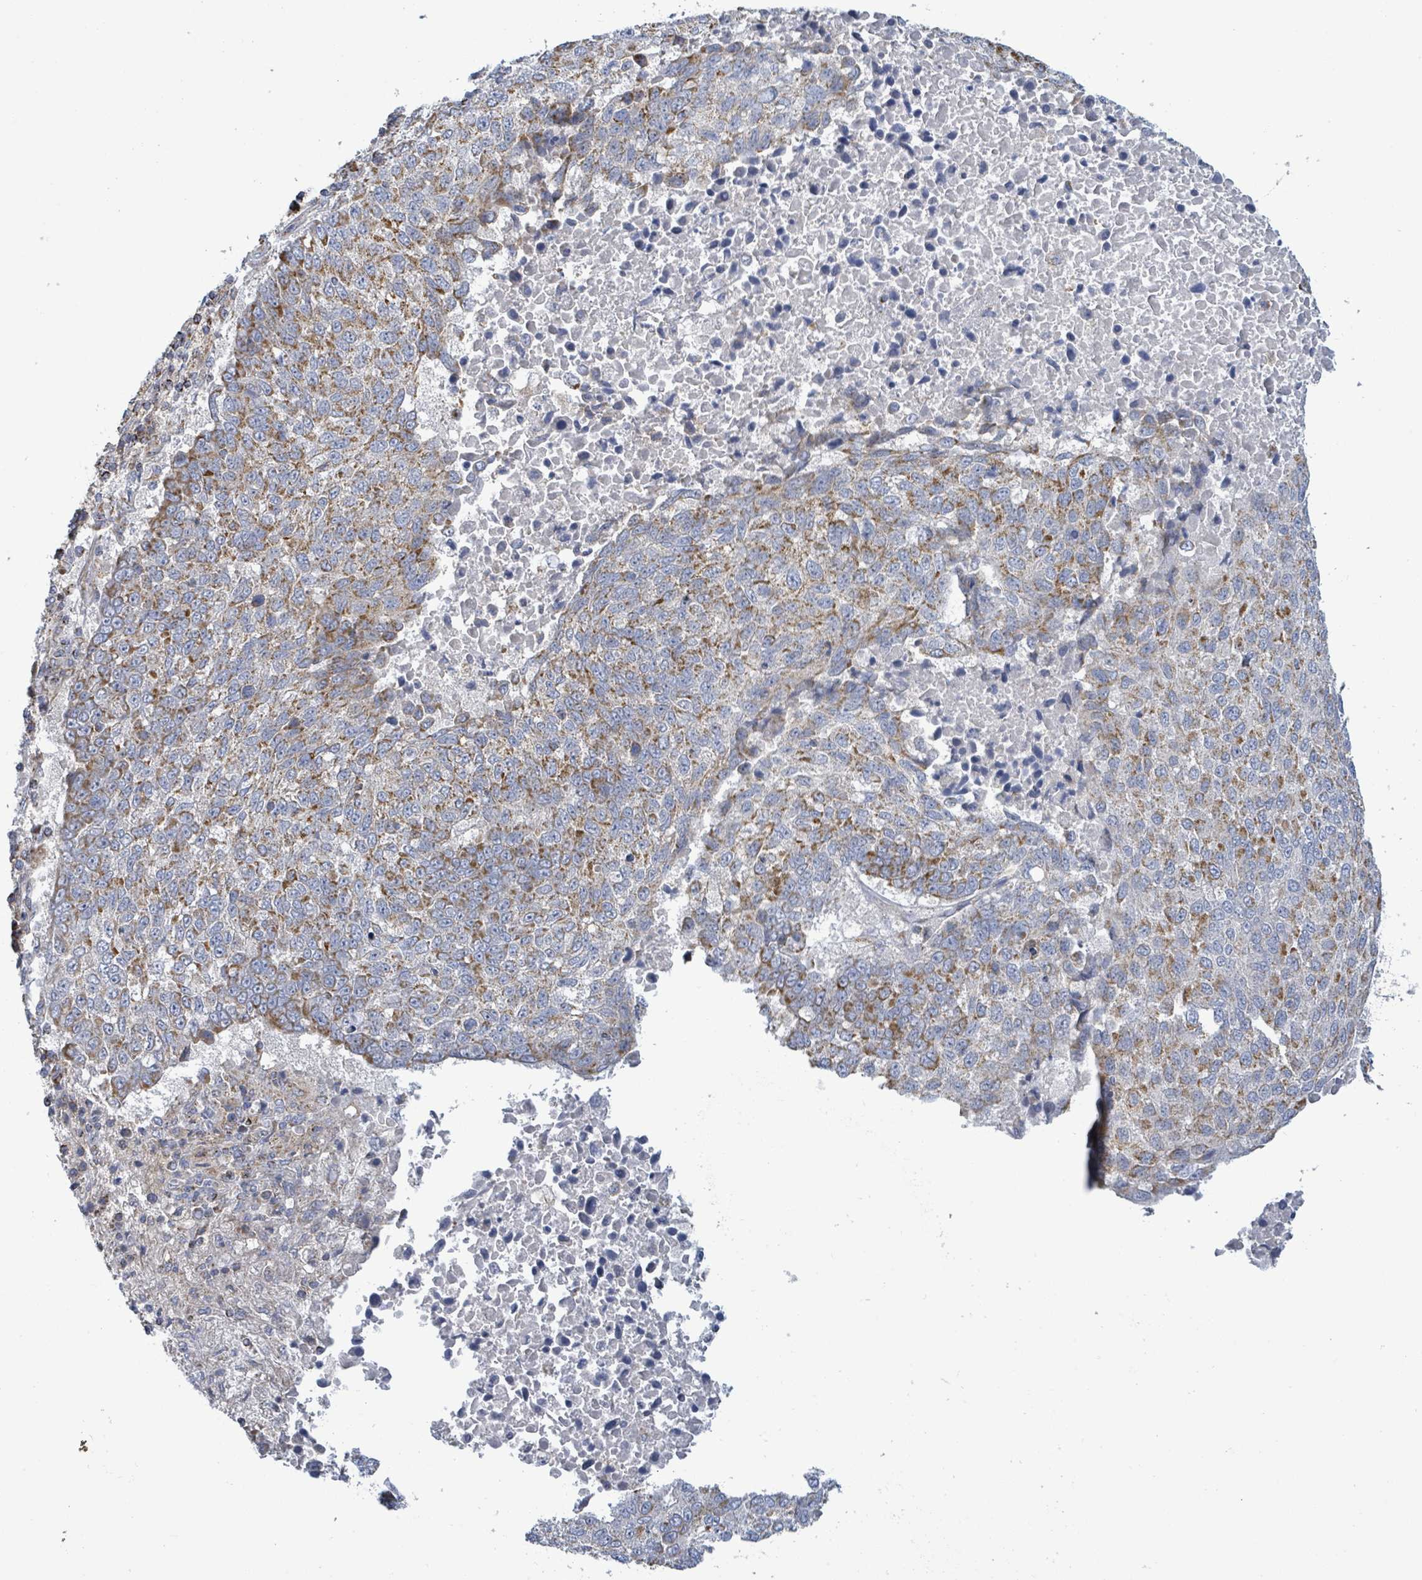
{"staining": {"intensity": "moderate", "quantity": ">75%", "location": "cytoplasmic/membranous"}, "tissue": "lung cancer", "cell_type": "Tumor cells", "image_type": "cancer", "snomed": [{"axis": "morphology", "description": "Squamous cell carcinoma, NOS"}, {"axis": "topography", "description": "Lung"}], "caption": "This histopathology image reveals lung cancer (squamous cell carcinoma) stained with IHC to label a protein in brown. The cytoplasmic/membranous of tumor cells show moderate positivity for the protein. Nuclei are counter-stained blue.", "gene": "SUCLG2", "patient": {"sex": "male", "age": 73}}